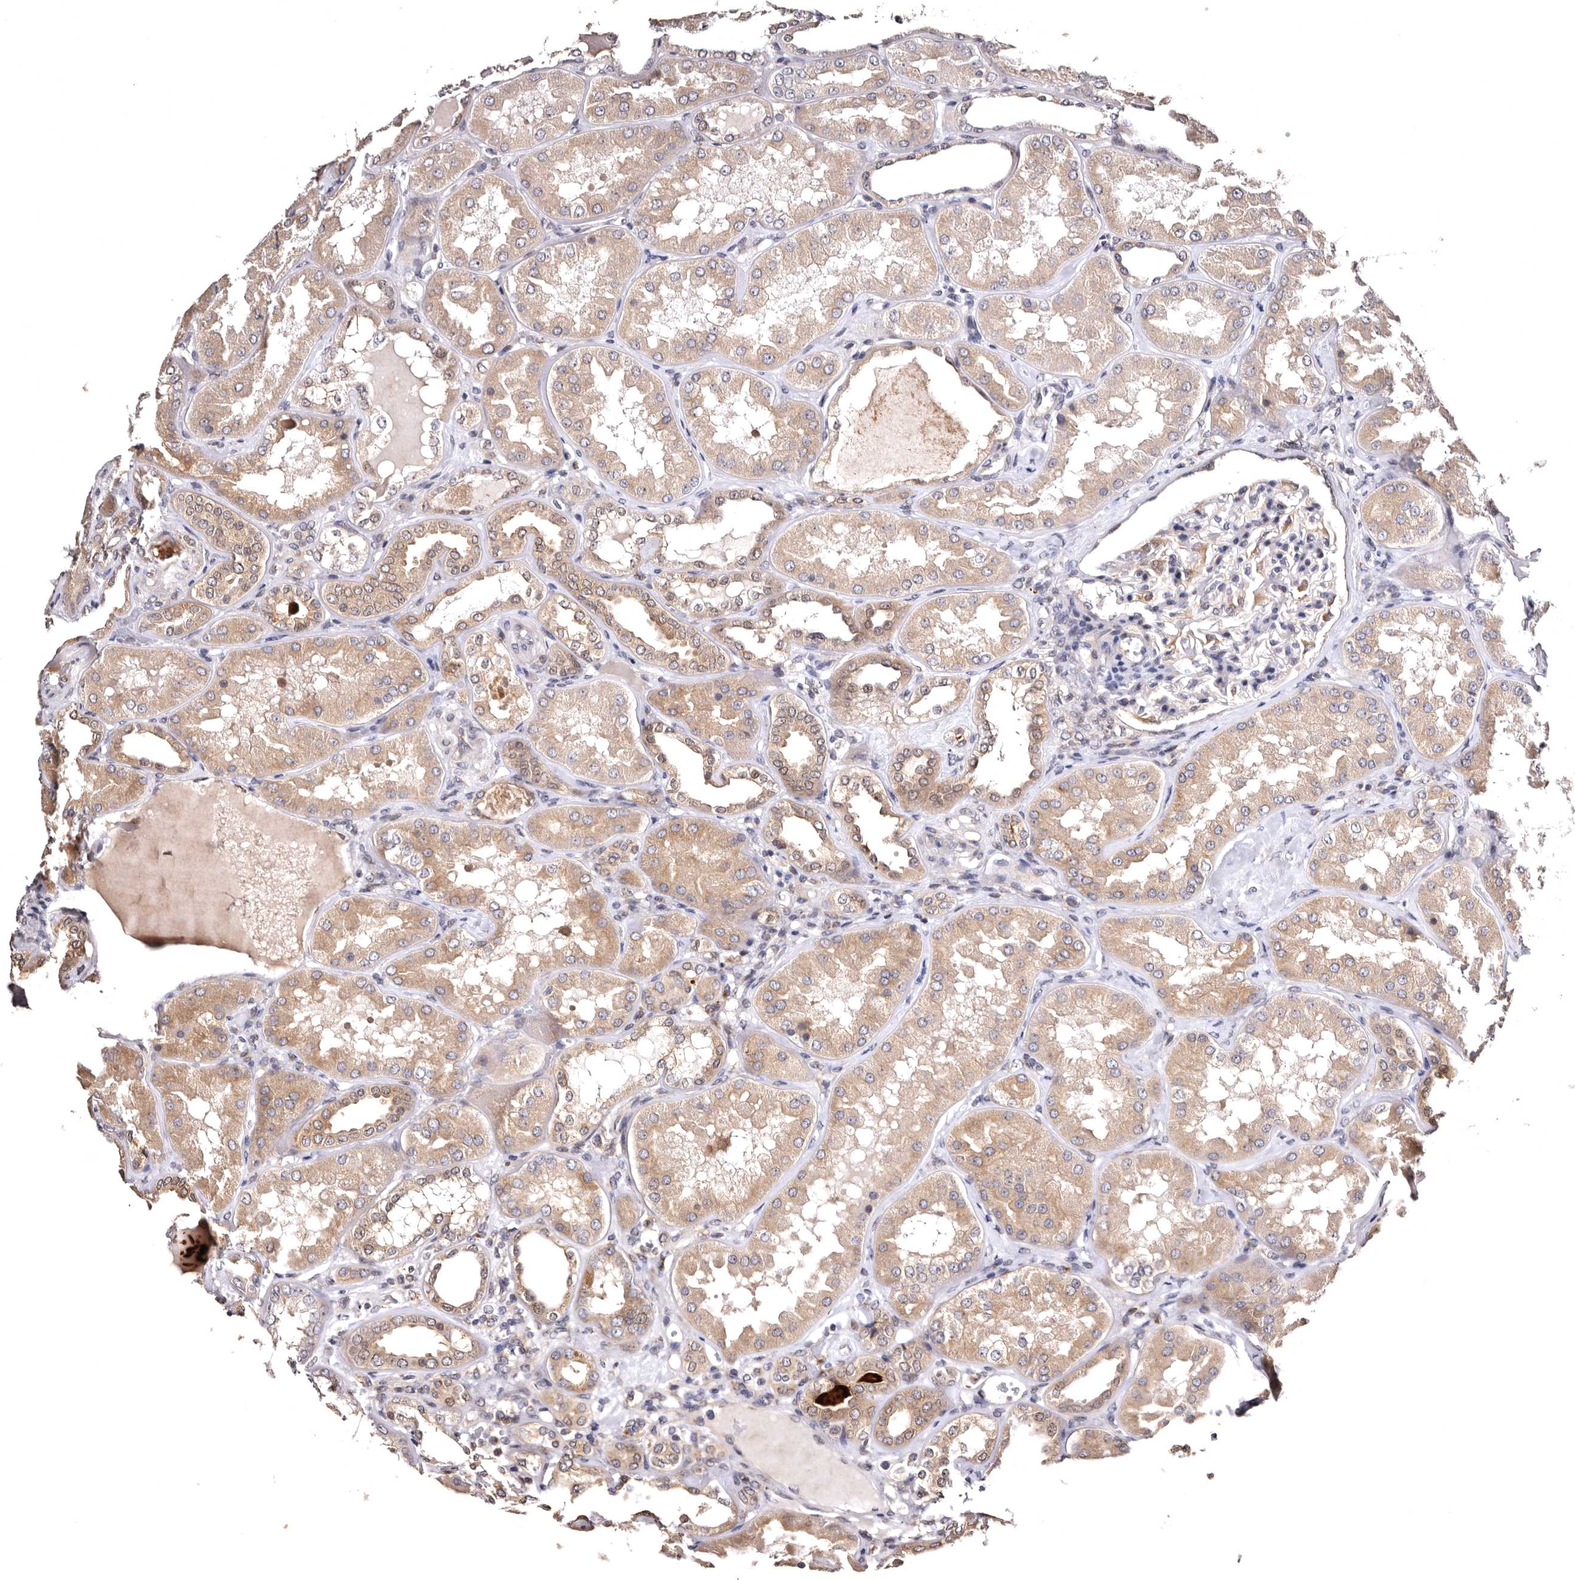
{"staining": {"intensity": "moderate", "quantity": "25%-75%", "location": "nuclear"}, "tissue": "kidney", "cell_type": "Cells in glomeruli", "image_type": "normal", "snomed": [{"axis": "morphology", "description": "Normal tissue, NOS"}, {"axis": "topography", "description": "Kidney"}], "caption": "Benign kidney was stained to show a protein in brown. There is medium levels of moderate nuclear positivity in approximately 25%-75% of cells in glomeruli.", "gene": "FAM91A1", "patient": {"sex": "female", "age": 56}}